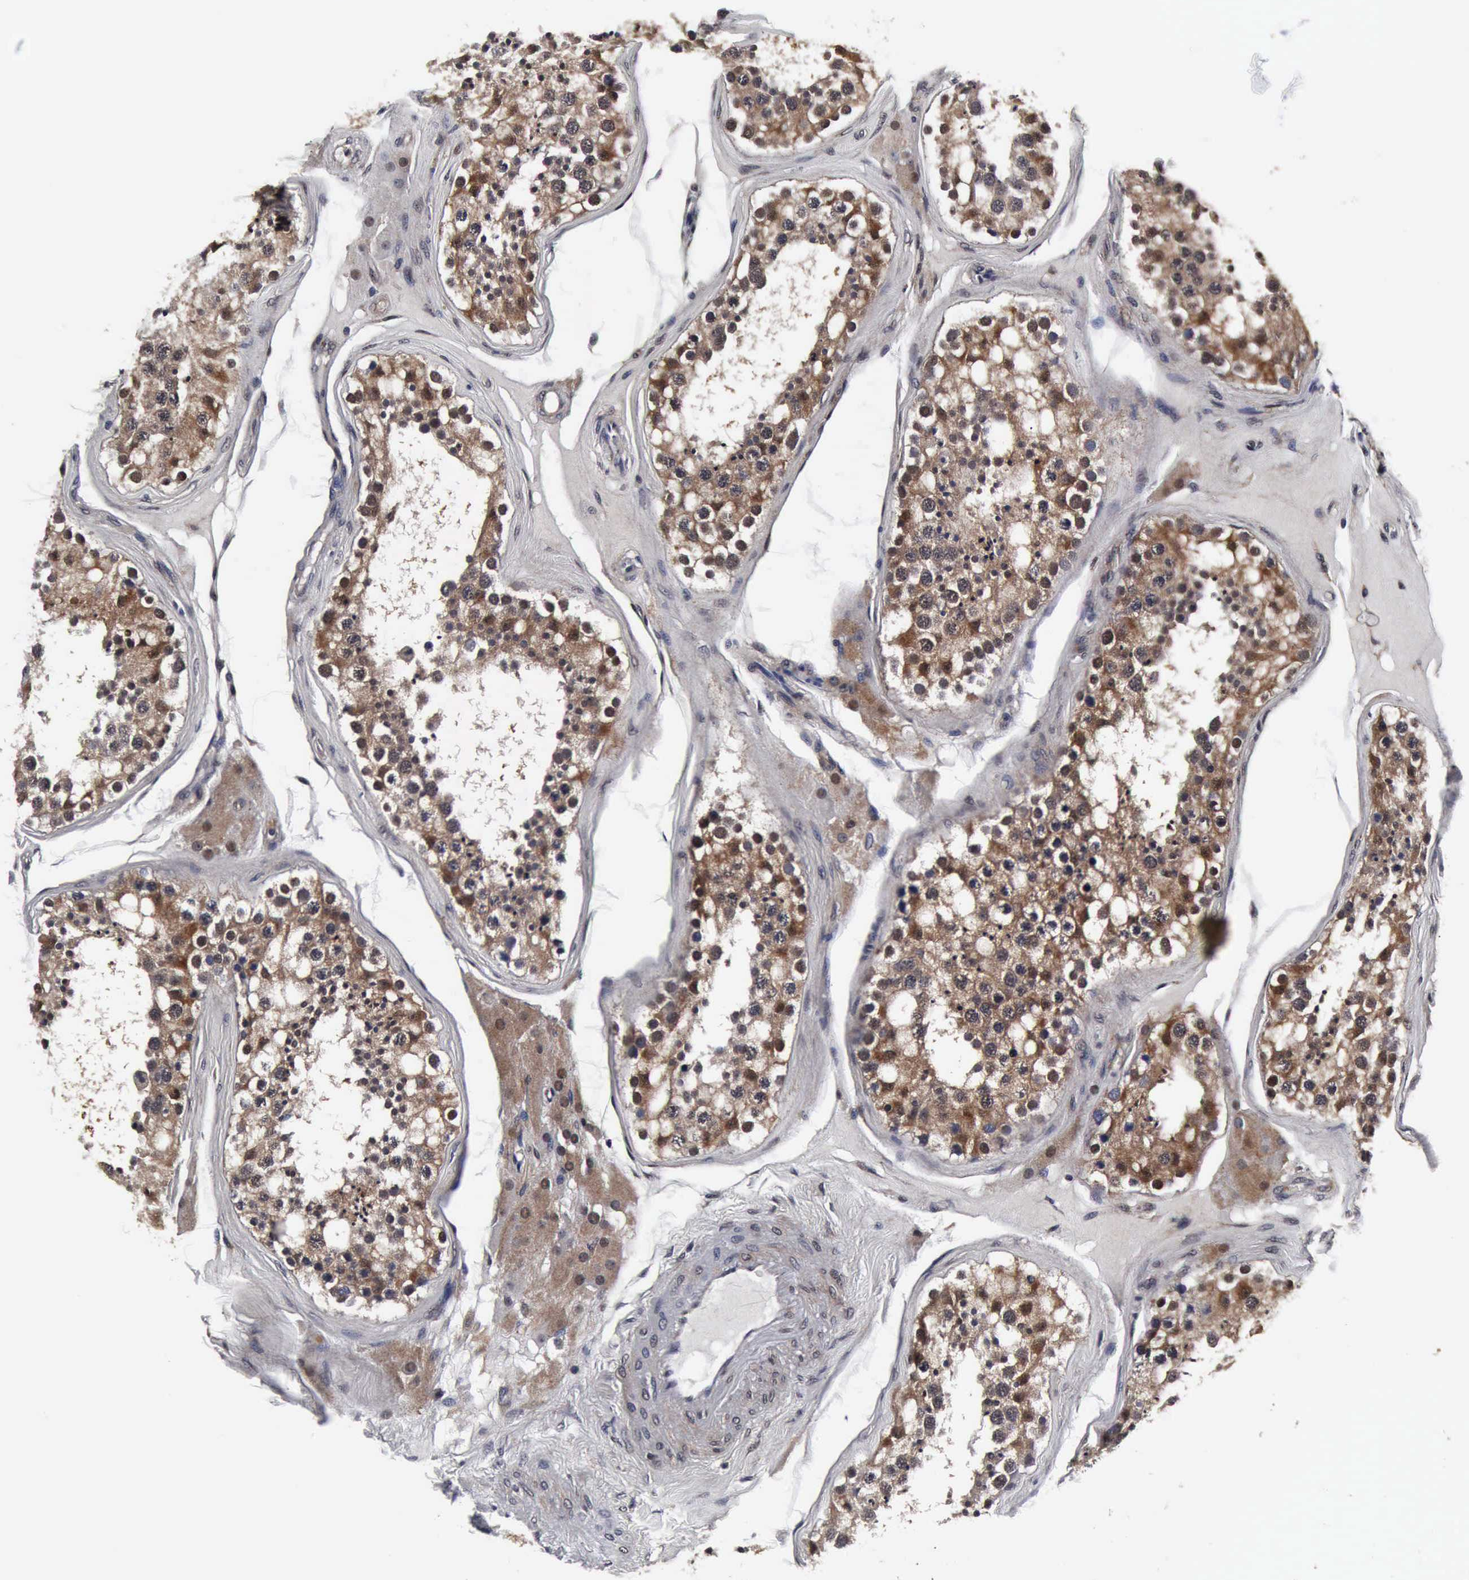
{"staining": {"intensity": "moderate", "quantity": ">75%", "location": "cytoplasmic/membranous,nuclear"}, "tissue": "testis", "cell_type": "Cells in seminiferous ducts", "image_type": "normal", "snomed": [{"axis": "morphology", "description": "Normal tissue, NOS"}, {"axis": "topography", "description": "Testis"}], "caption": "Immunohistochemistry image of normal testis: human testis stained using immunohistochemistry reveals medium levels of moderate protein expression localized specifically in the cytoplasmic/membranous,nuclear of cells in seminiferous ducts, appearing as a cytoplasmic/membranous,nuclear brown color.", "gene": "UBC", "patient": {"sex": "male", "age": 68}}